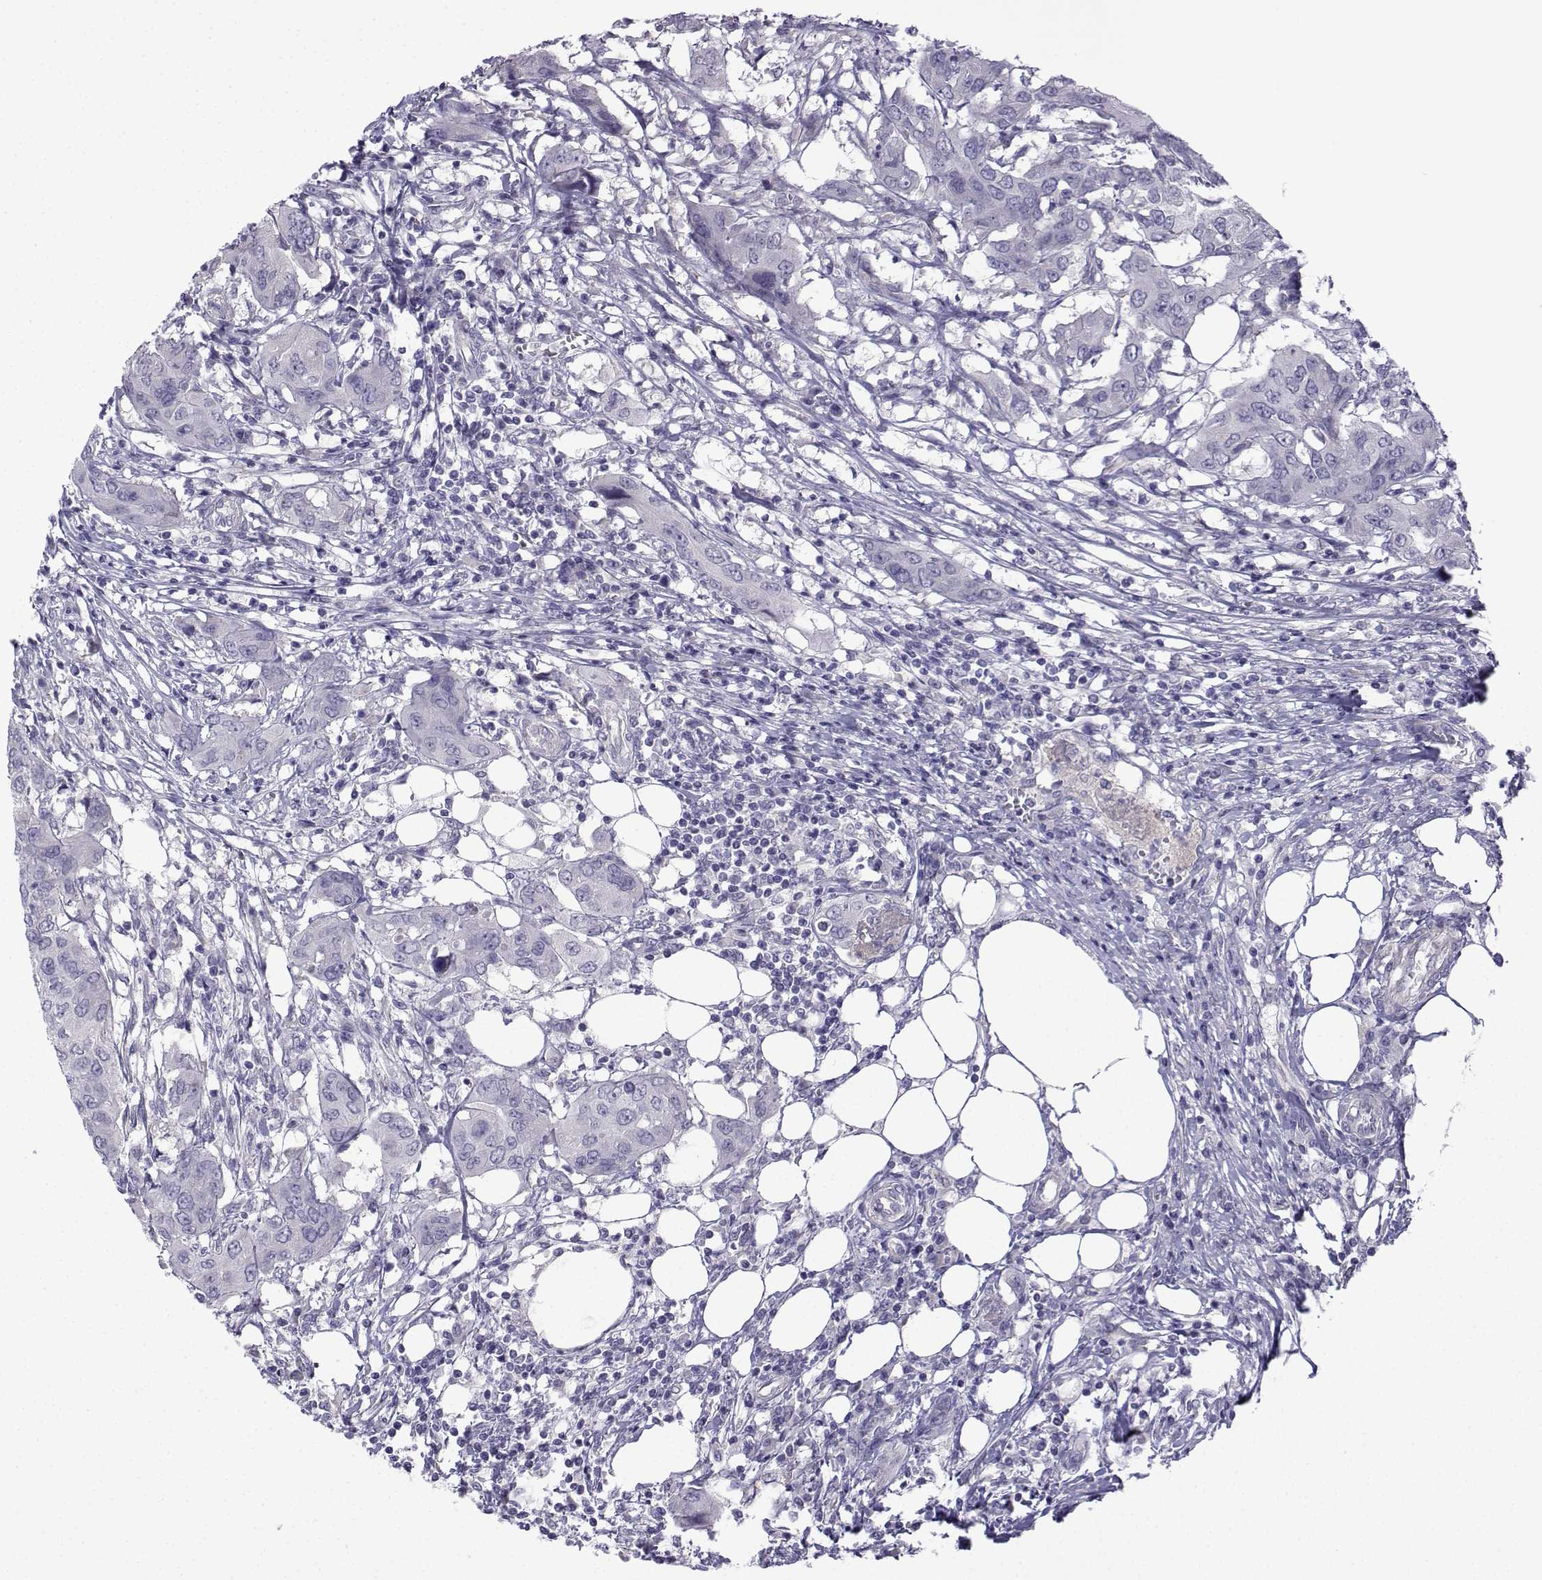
{"staining": {"intensity": "negative", "quantity": "none", "location": "none"}, "tissue": "urothelial cancer", "cell_type": "Tumor cells", "image_type": "cancer", "snomed": [{"axis": "morphology", "description": "Urothelial carcinoma, NOS"}, {"axis": "morphology", "description": "Urothelial carcinoma, High grade"}, {"axis": "topography", "description": "Urinary bladder"}], "caption": "Tumor cells show no significant expression in urothelial cancer. (DAB (3,3'-diaminobenzidine) immunohistochemistry visualized using brightfield microscopy, high magnification).", "gene": "SPACA7", "patient": {"sex": "male", "age": 63}}